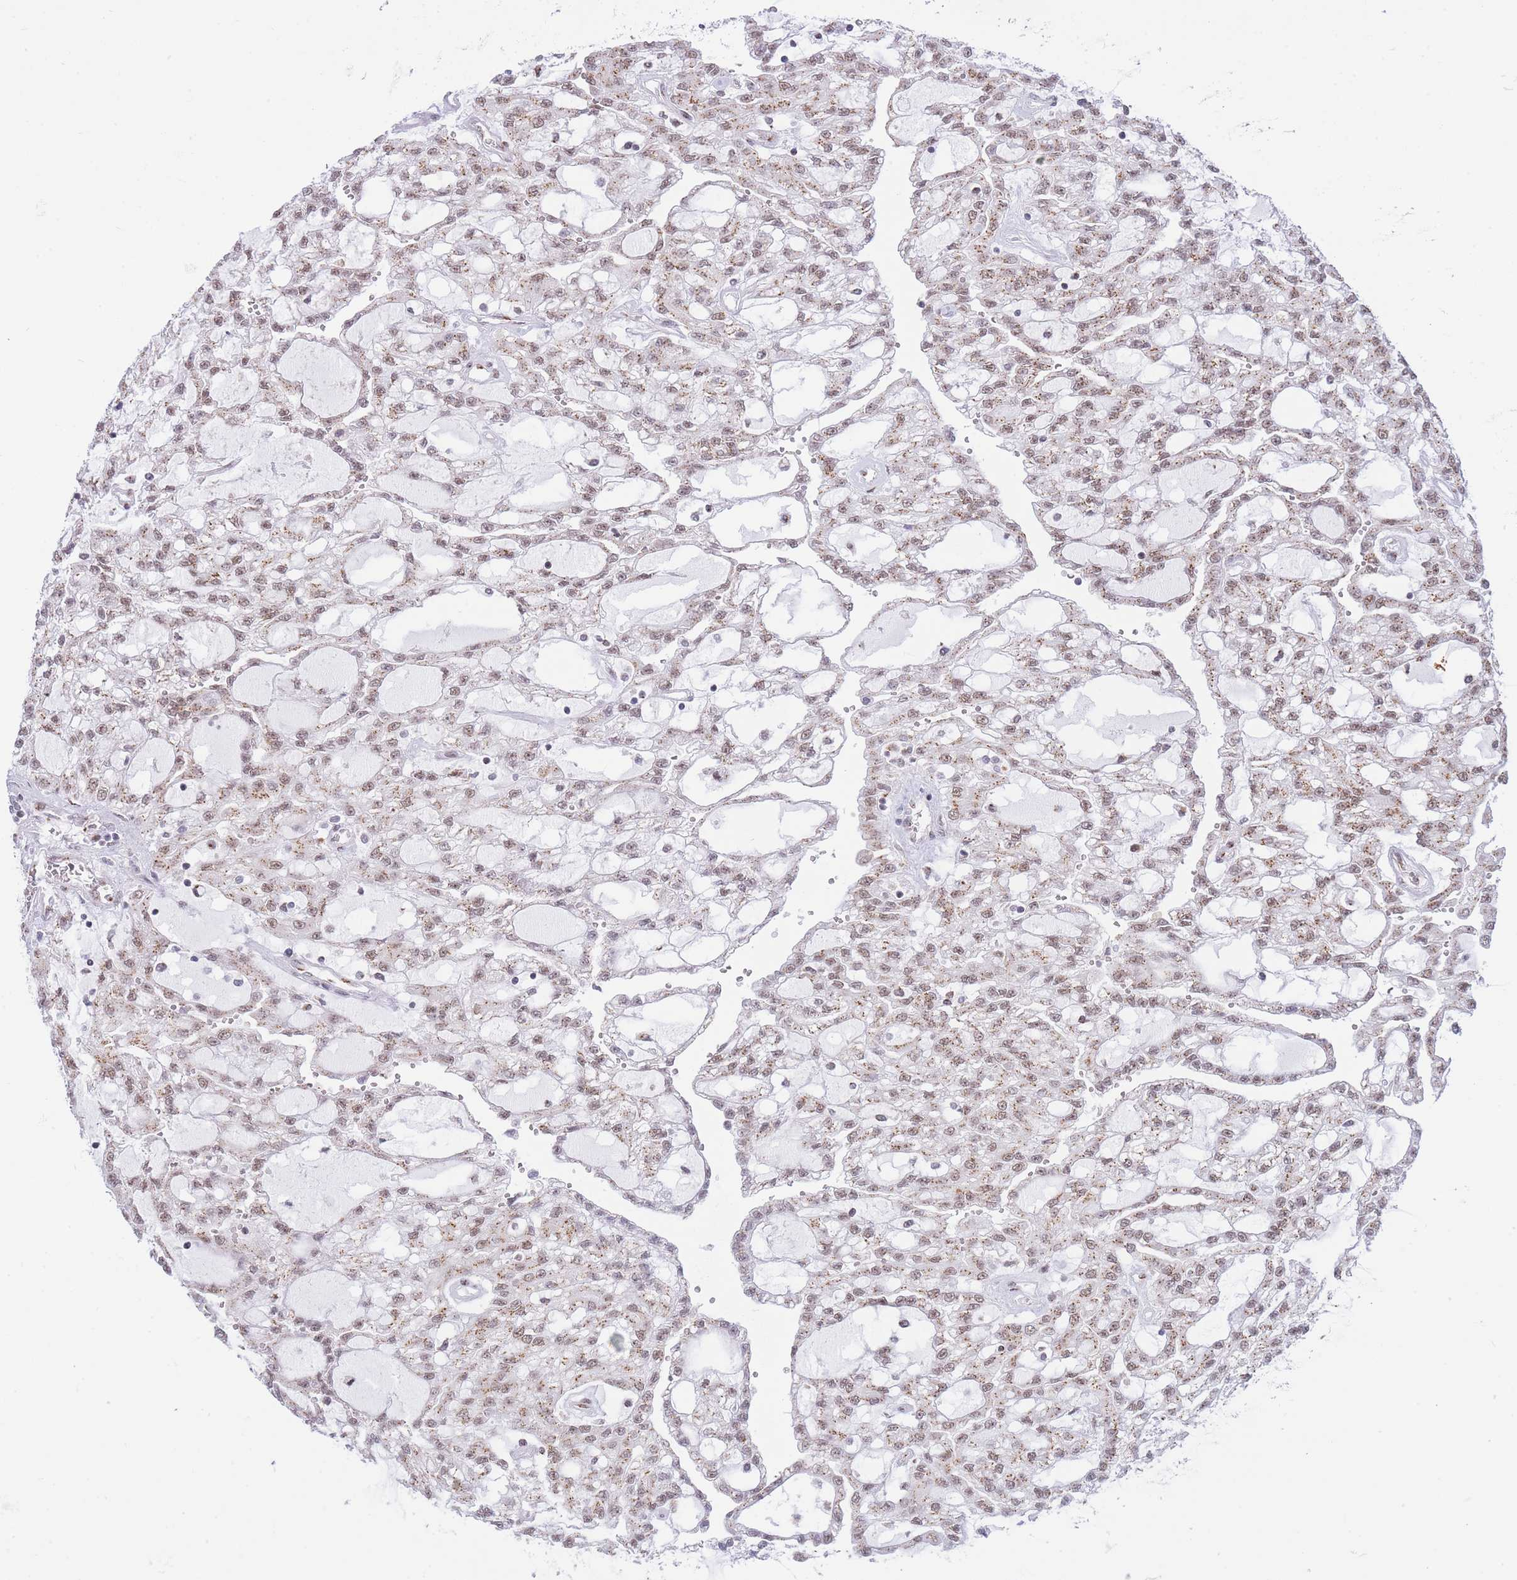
{"staining": {"intensity": "moderate", "quantity": ">75%", "location": "cytoplasmic/membranous,nuclear"}, "tissue": "renal cancer", "cell_type": "Tumor cells", "image_type": "cancer", "snomed": [{"axis": "morphology", "description": "Adenocarcinoma, NOS"}, {"axis": "topography", "description": "Kidney"}], "caption": "Tumor cells display medium levels of moderate cytoplasmic/membranous and nuclear positivity in about >75% of cells in human renal cancer. (Stains: DAB in brown, nuclei in blue, Microscopy: brightfield microscopy at high magnification).", "gene": "INO80C", "patient": {"sex": "male", "age": 63}}